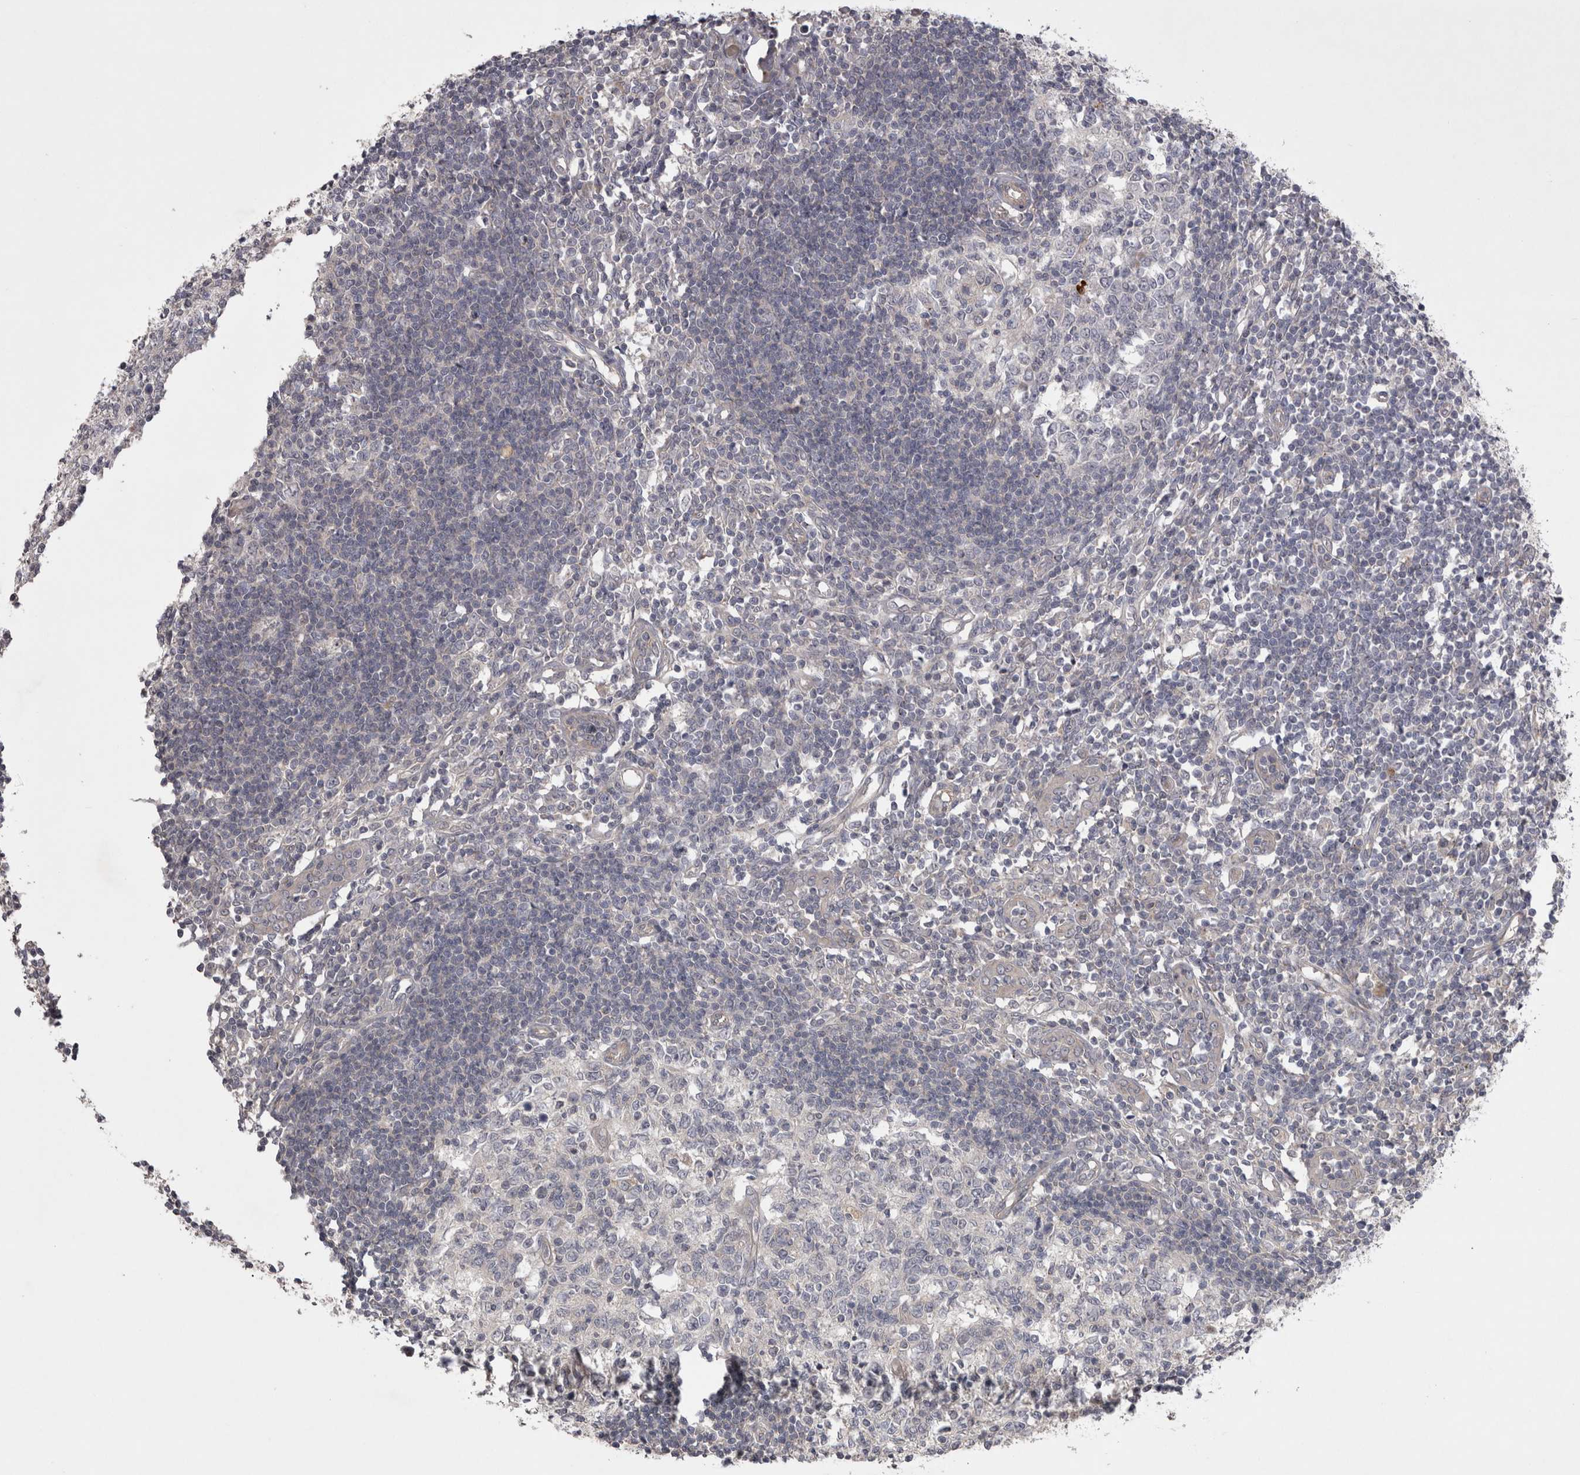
{"staining": {"intensity": "negative", "quantity": "none", "location": "none"}, "tissue": "lymph node", "cell_type": "Germinal center cells", "image_type": "normal", "snomed": [{"axis": "morphology", "description": "Normal tissue, NOS"}, {"axis": "morphology", "description": "Malignant melanoma, Metastatic site"}, {"axis": "topography", "description": "Lymph node"}], "caption": "Immunohistochemical staining of unremarkable lymph node demonstrates no significant expression in germinal center cells. (IHC, brightfield microscopy, high magnification).", "gene": "CTBS", "patient": {"sex": "male", "age": 41}}